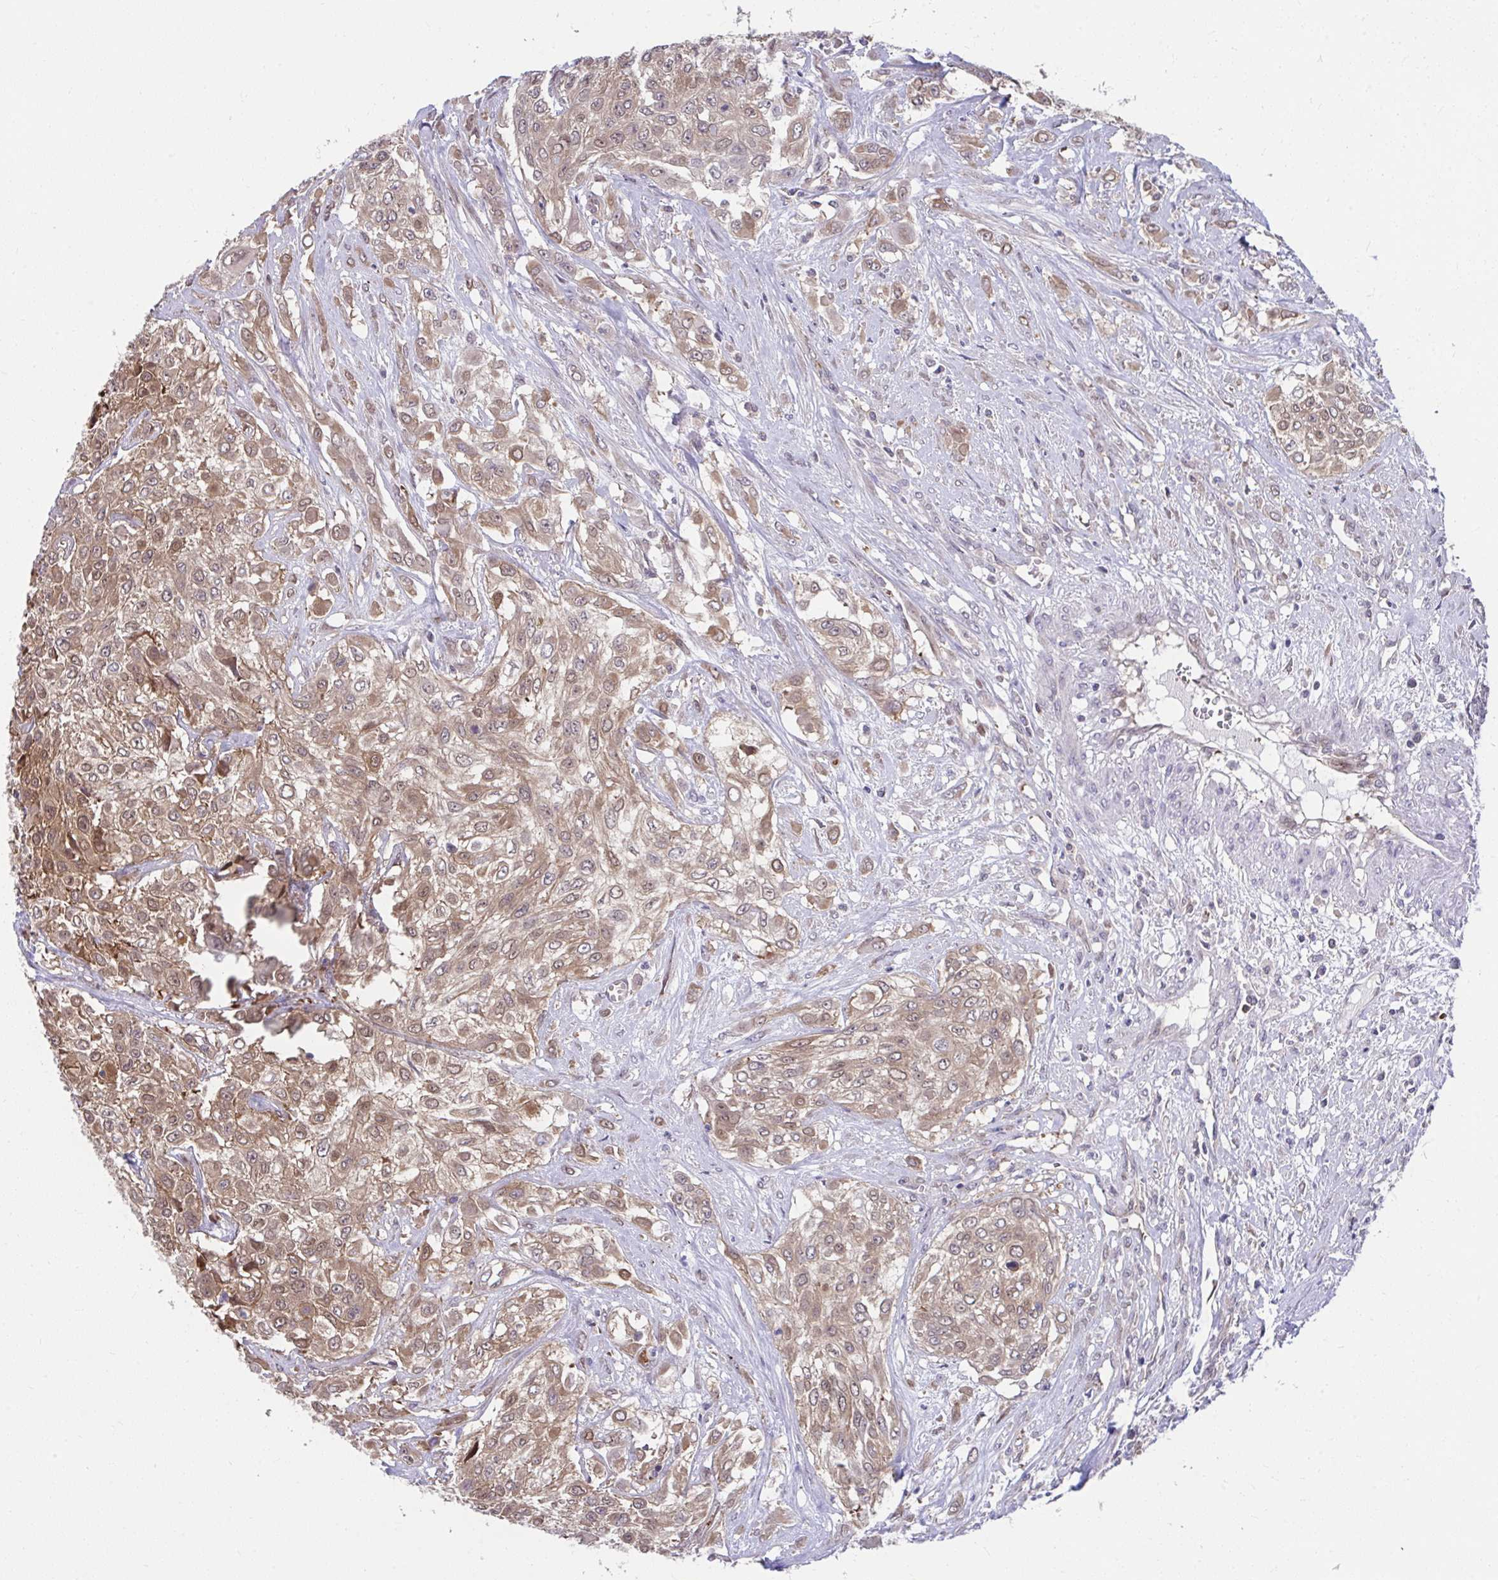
{"staining": {"intensity": "moderate", "quantity": ">75%", "location": "cytoplasmic/membranous,nuclear"}, "tissue": "urothelial cancer", "cell_type": "Tumor cells", "image_type": "cancer", "snomed": [{"axis": "morphology", "description": "Urothelial carcinoma, High grade"}, {"axis": "topography", "description": "Urinary bladder"}], "caption": "The photomicrograph reveals immunohistochemical staining of urothelial carcinoma (high-grade). There is moderate cytoplasmic/membranous and nuclear staining is present in about >75% of tumor cells. Using DAB (brown) and hematoxylin (blue) stains, captured at high magnification using brightfield microscopy.", "gene": "PCDHB7", "patient": {"sex": "male", "age": 57}}